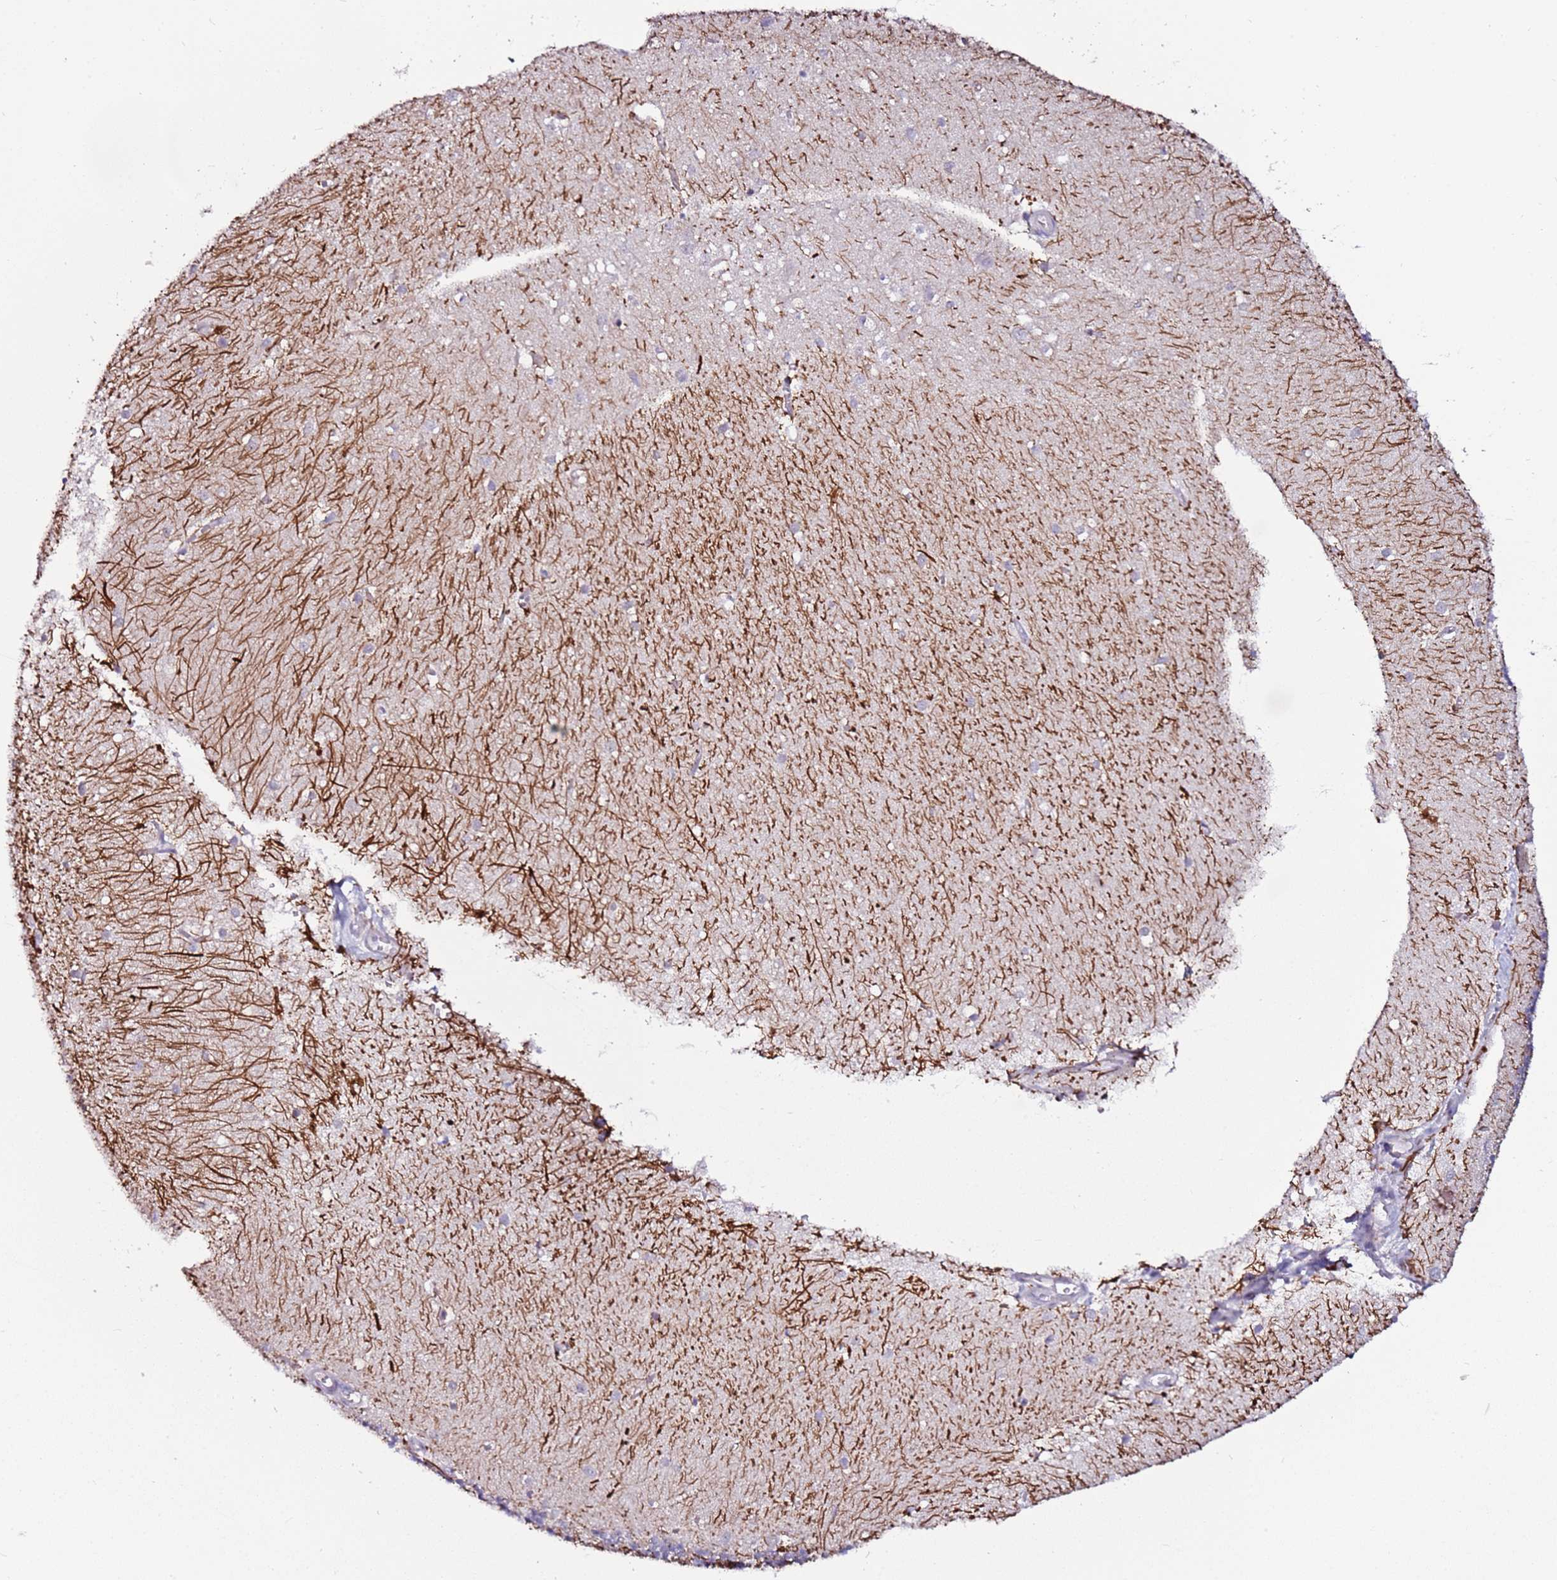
{"staining": {"intensity": "strong", "quantity": "<25%", "location": "cytoplasmic/membranous"}, "tissue": "cerebellum", "cell_type": "Cells in granular layer", "image_type": "normal", "snomed": [{"axis": "morphology", "description": "Normal tissue, NOS"}, {"axis": "topography", "description": "Cerebellum"}], "caption": "Cells in granular layer demonstrate medium levels of strong cytoplasmic/membranous expression in about <25% of cells in unremarkable human cerebellum.", "gene": "SRRM5", "patient": {"sex": "male", "age": 54}}